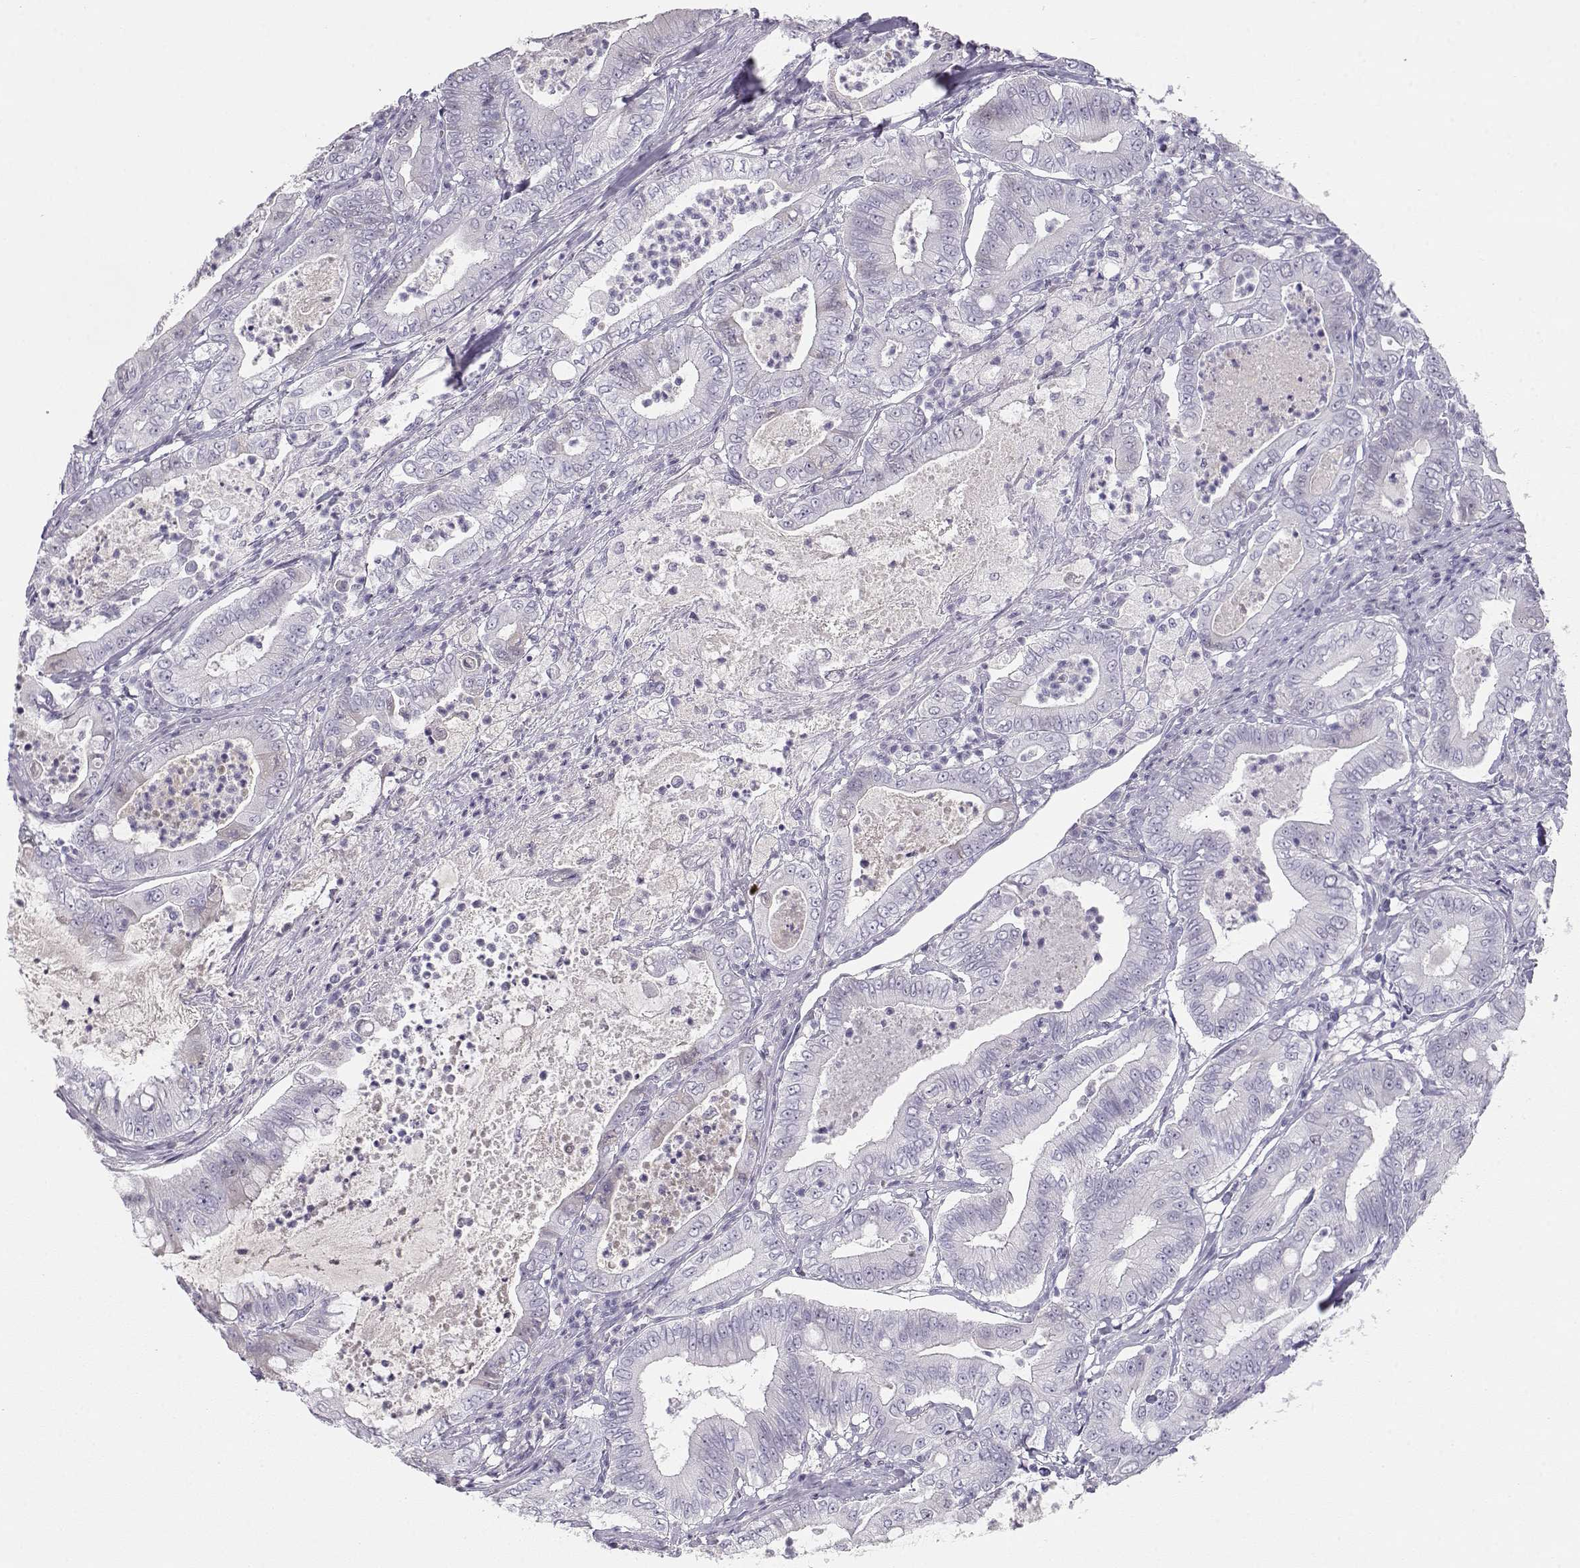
{"staining": {"intensity": "negative", "quantity": "none", "location": "none"}, "tissue": "pancreatic cancer", "cell_type": "Tumor cells", "image_type": "cancer", "snomed": [{"axis": "morphology", "description": "Adenocarcinoma, NOS"}, {"axis": "topography", "description": "Pancreas"}], "caption": "Pancreatic cancer stained for a protein using immunohistochemistry displays no staining tumor cells.", "gene": "OPN5", "patient": {"sex": "male", "age": 71}}